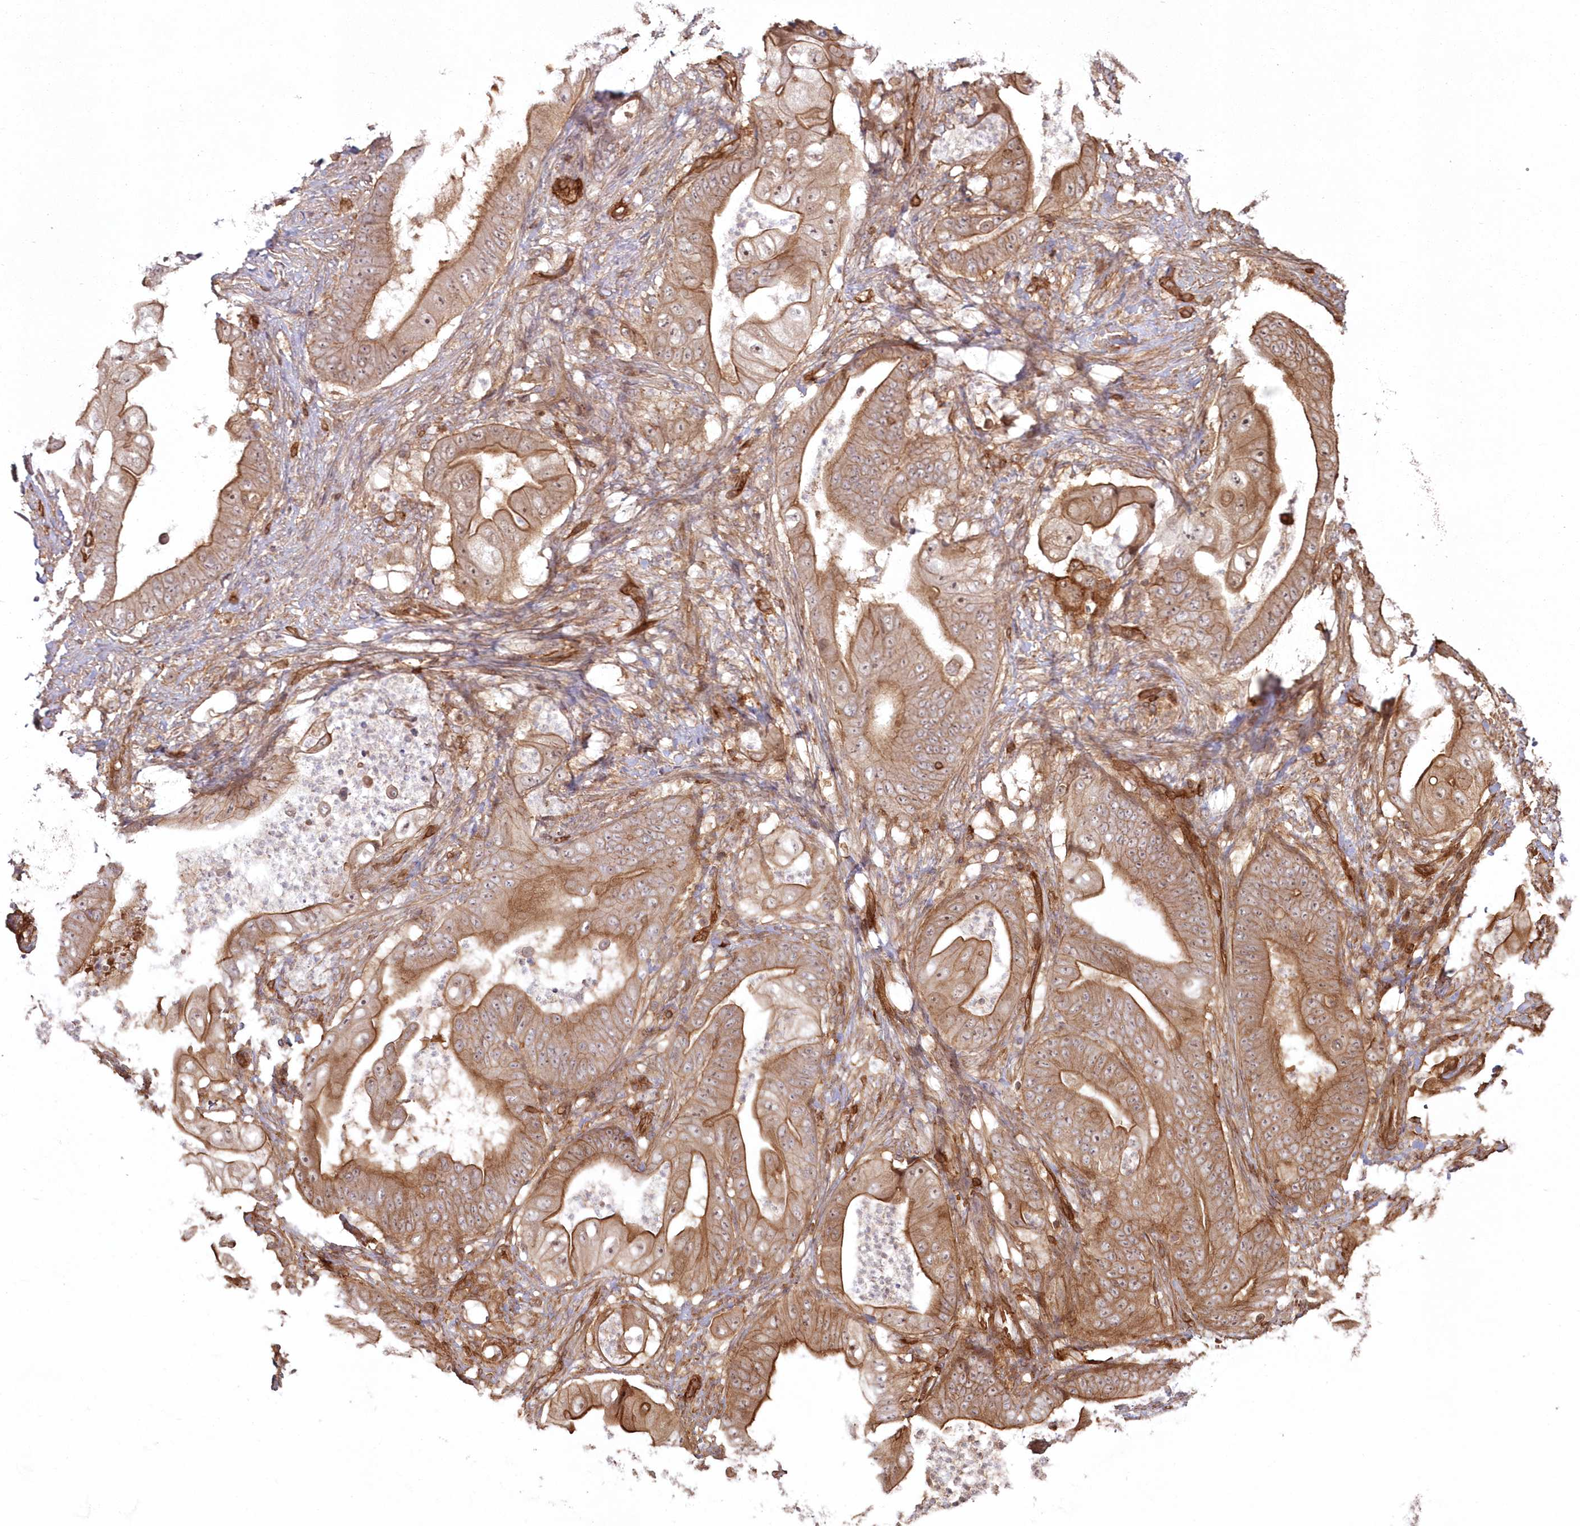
{"staining": {"intensity": "moderate", "quantity": ">75%", "location": "cytoplasmic/membranous"}, "tissue": "stomach cancer", "cell_type": "Tumor cells", "image_type": "cancer", "snomed": [{"axis": "morphology", "description": "Adenocarcinoma, NOS"}, {"axis": "topography", "description": "Stomach"}], "caption": "DAB (3,3'-diaminobenzidine) immunohistochemical staining of human stomach cancer shows moderate cytoplasmic/membranous protein staining in about >75% of tumor cells.", "gene": "RGCC", "patient": {"sex": "female", "age": 73}}